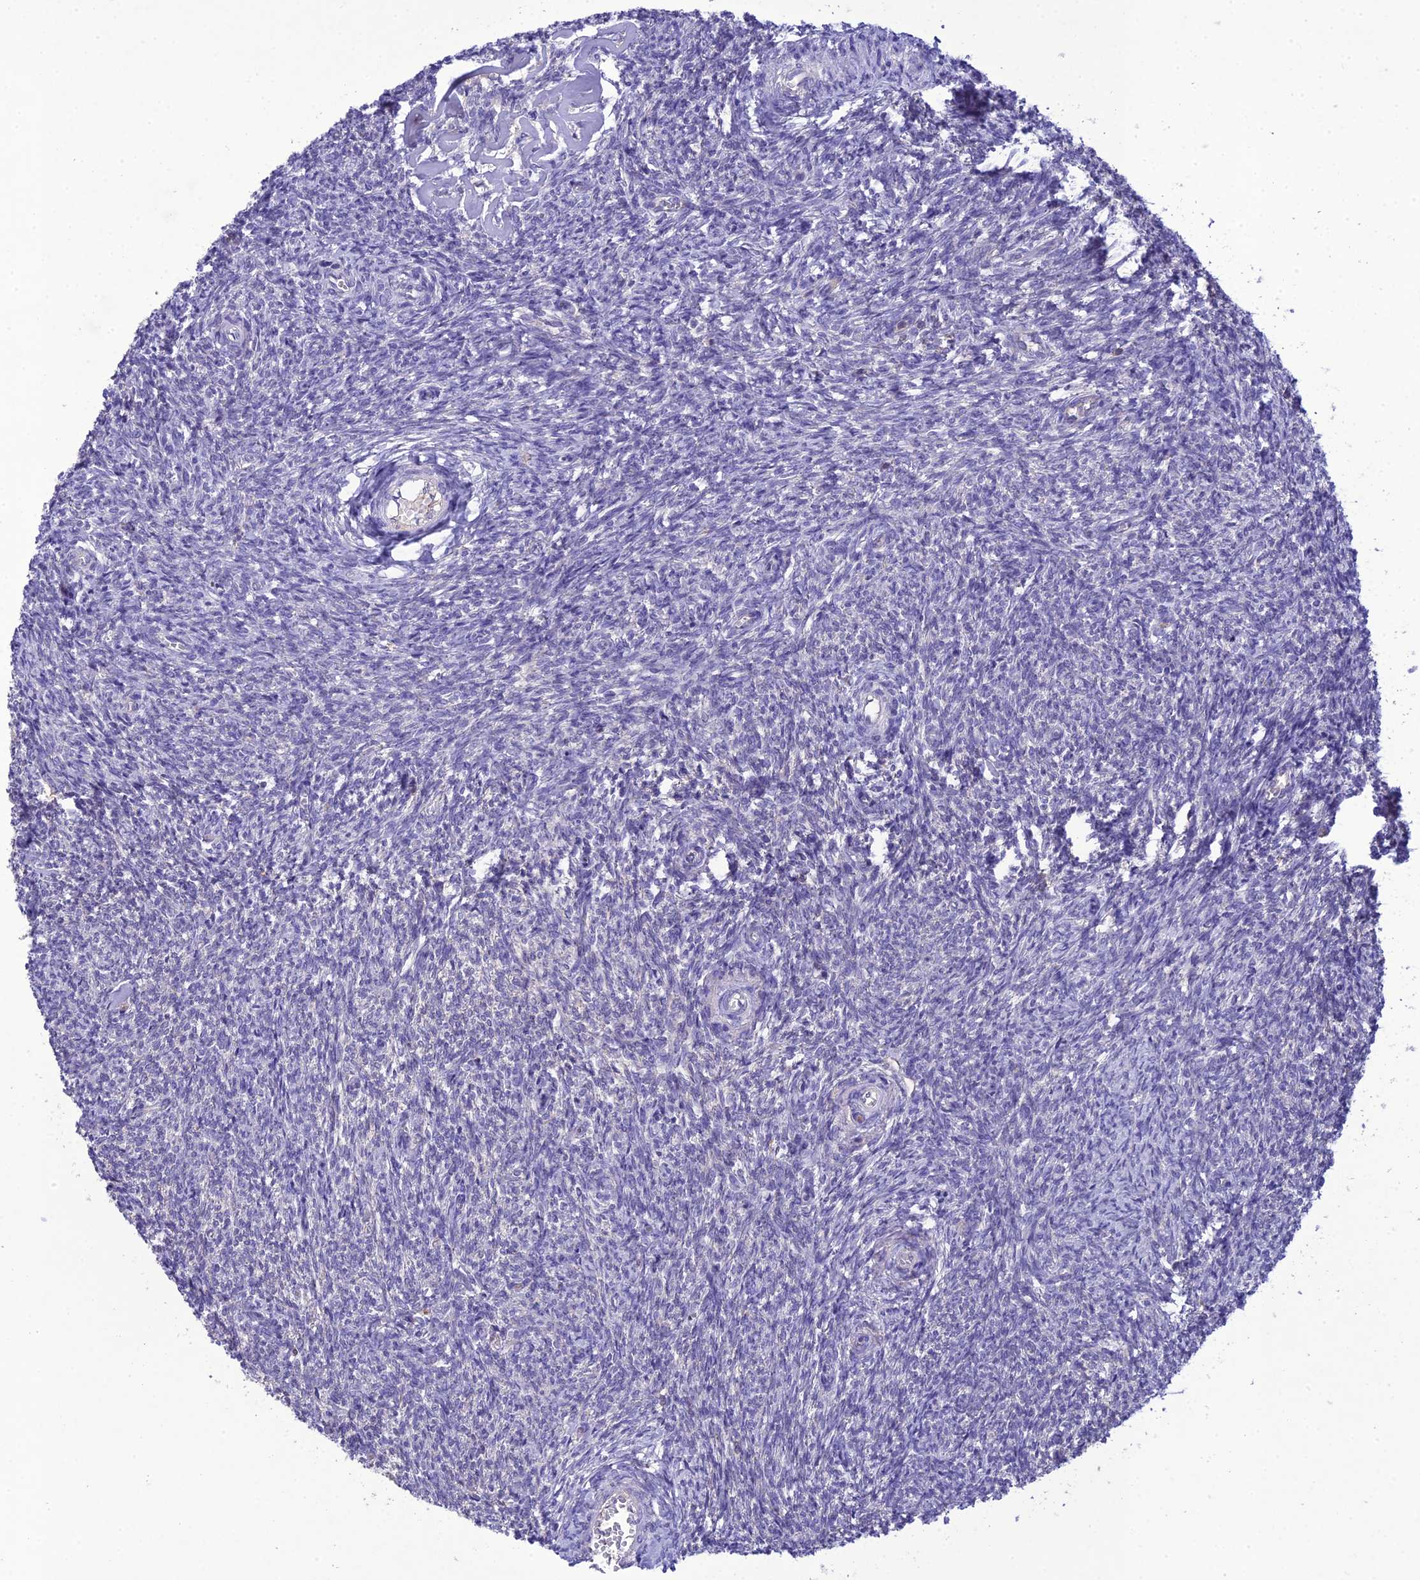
{"staining": {"intensity": "negative", "quantity": "none", "location": "none"}, "tissue": "ovary", "cell_type": "Ovarian stroma cells", "image_type": "normal", "snomed": [{"axis": "morphology", "description": "Normal tissue, NOS"}, {"axis": "topography", "description": "Ovary"}], "caption": "The image demonstrates no significant expression in ovarian stroma cells of ovary. (DAB (3,3'-diaminobenzidine) IHC with hematoxylin counter stain).", "gene": "SNX24", "patient": {"sex": "female", "age": 44}}